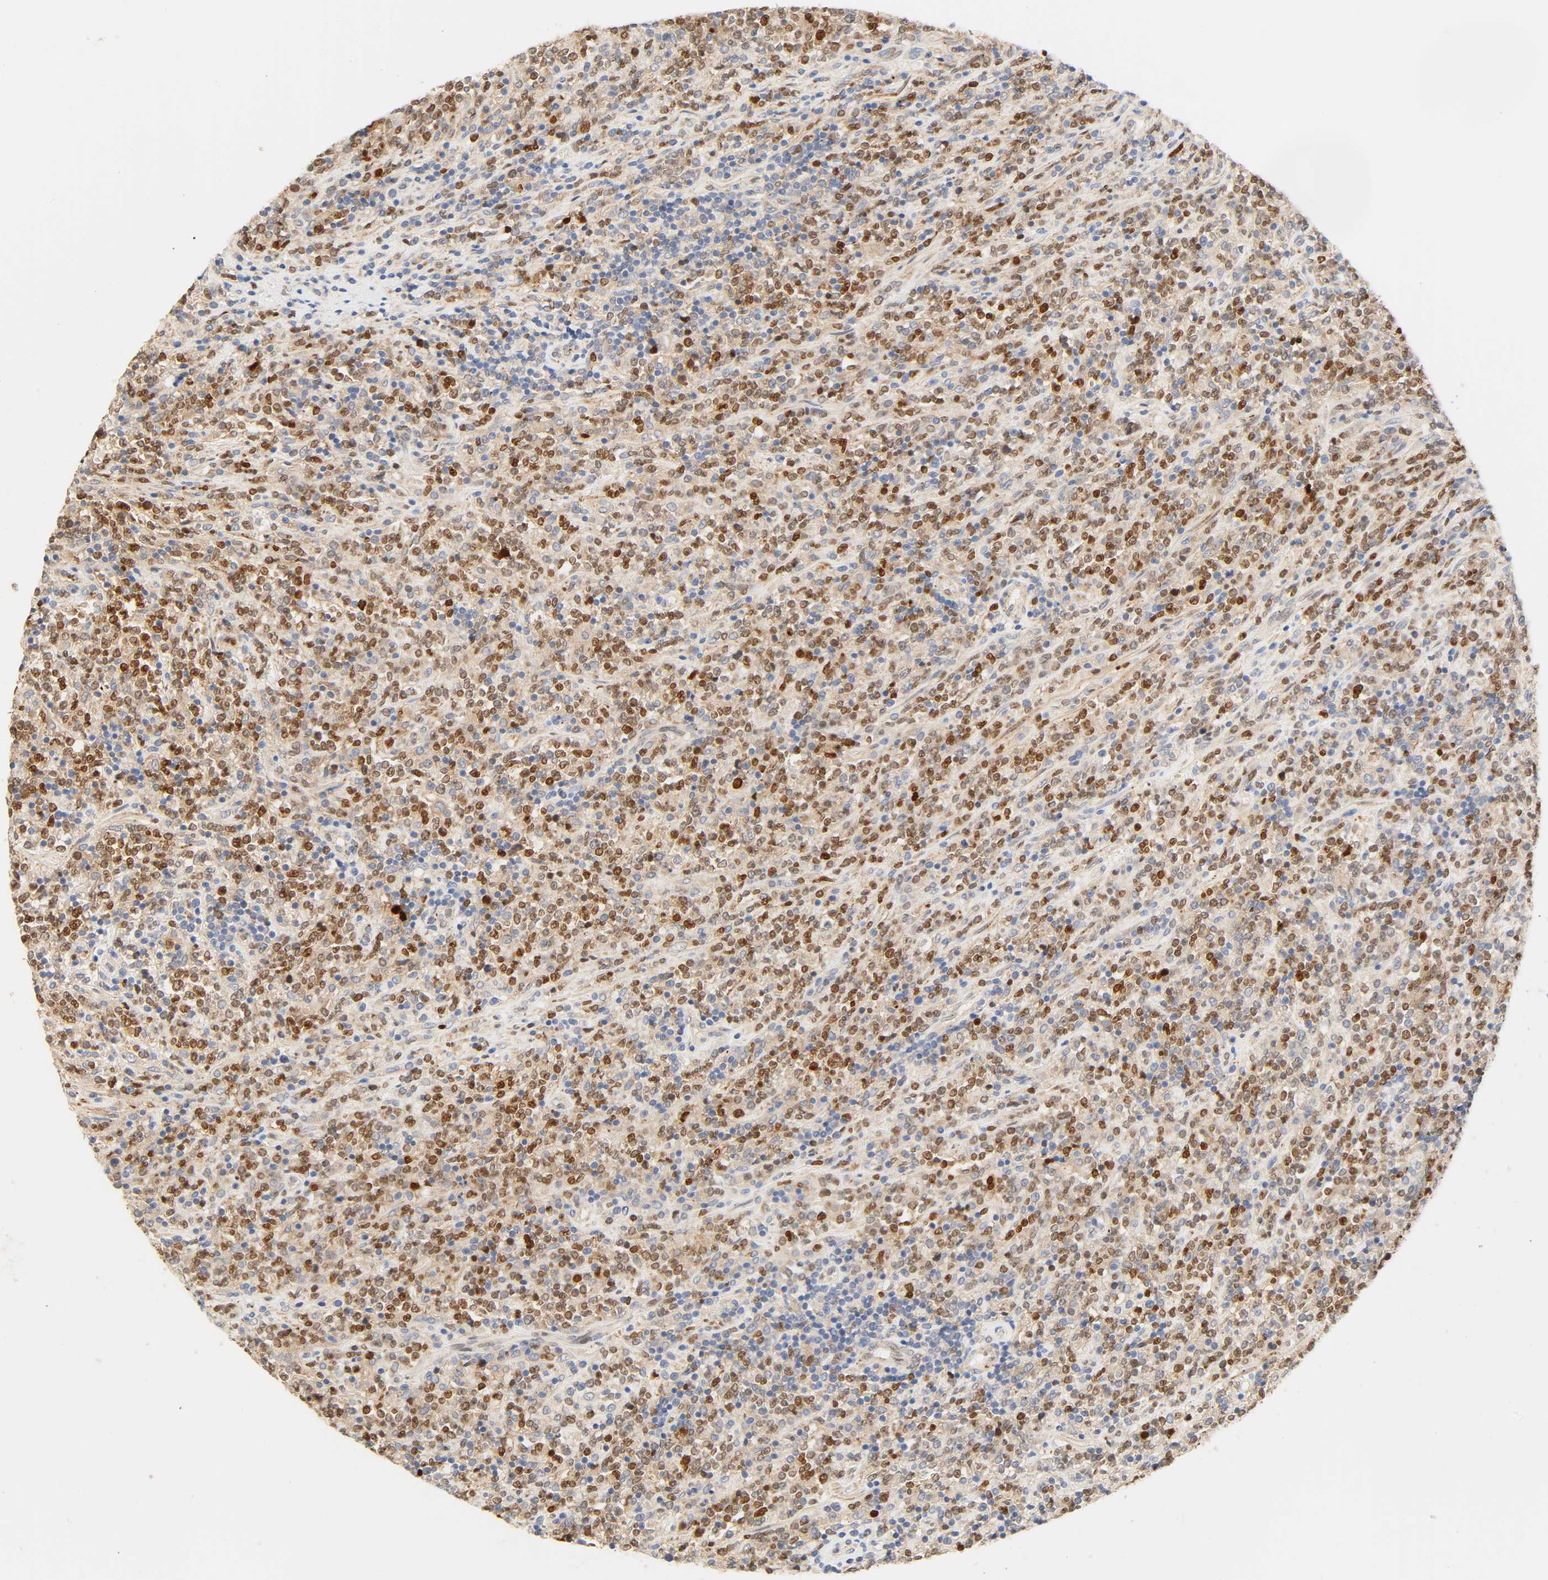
{"staining": {"intensity": "strong", "quantity": "25%-75%", "location": "nuclear"}, "tissue": "lymphoma", "cell_type": "Tumor cells", "image_type": "cancer", "snomed": [{"axis": "morphology", "description": "Malignant lymphoma, non-Hodgkin's type, High grade"}, {"axis": "topography", "description": "Soft tissue"}], "caption": "A micrograph of human high-grade malignant lymphoma, non-Hodgkin's type stained for a protein displays strong nuclear brown staining in tumor cells. (Stains: DAB (3,3'-diaminobenzidine) in brown, nuclei in blue, Microscopy: brightfield microscopy at high magnification).", "gene": "BORCS8-MEF2B", "patient": {"sex": "male", "age": 18}}